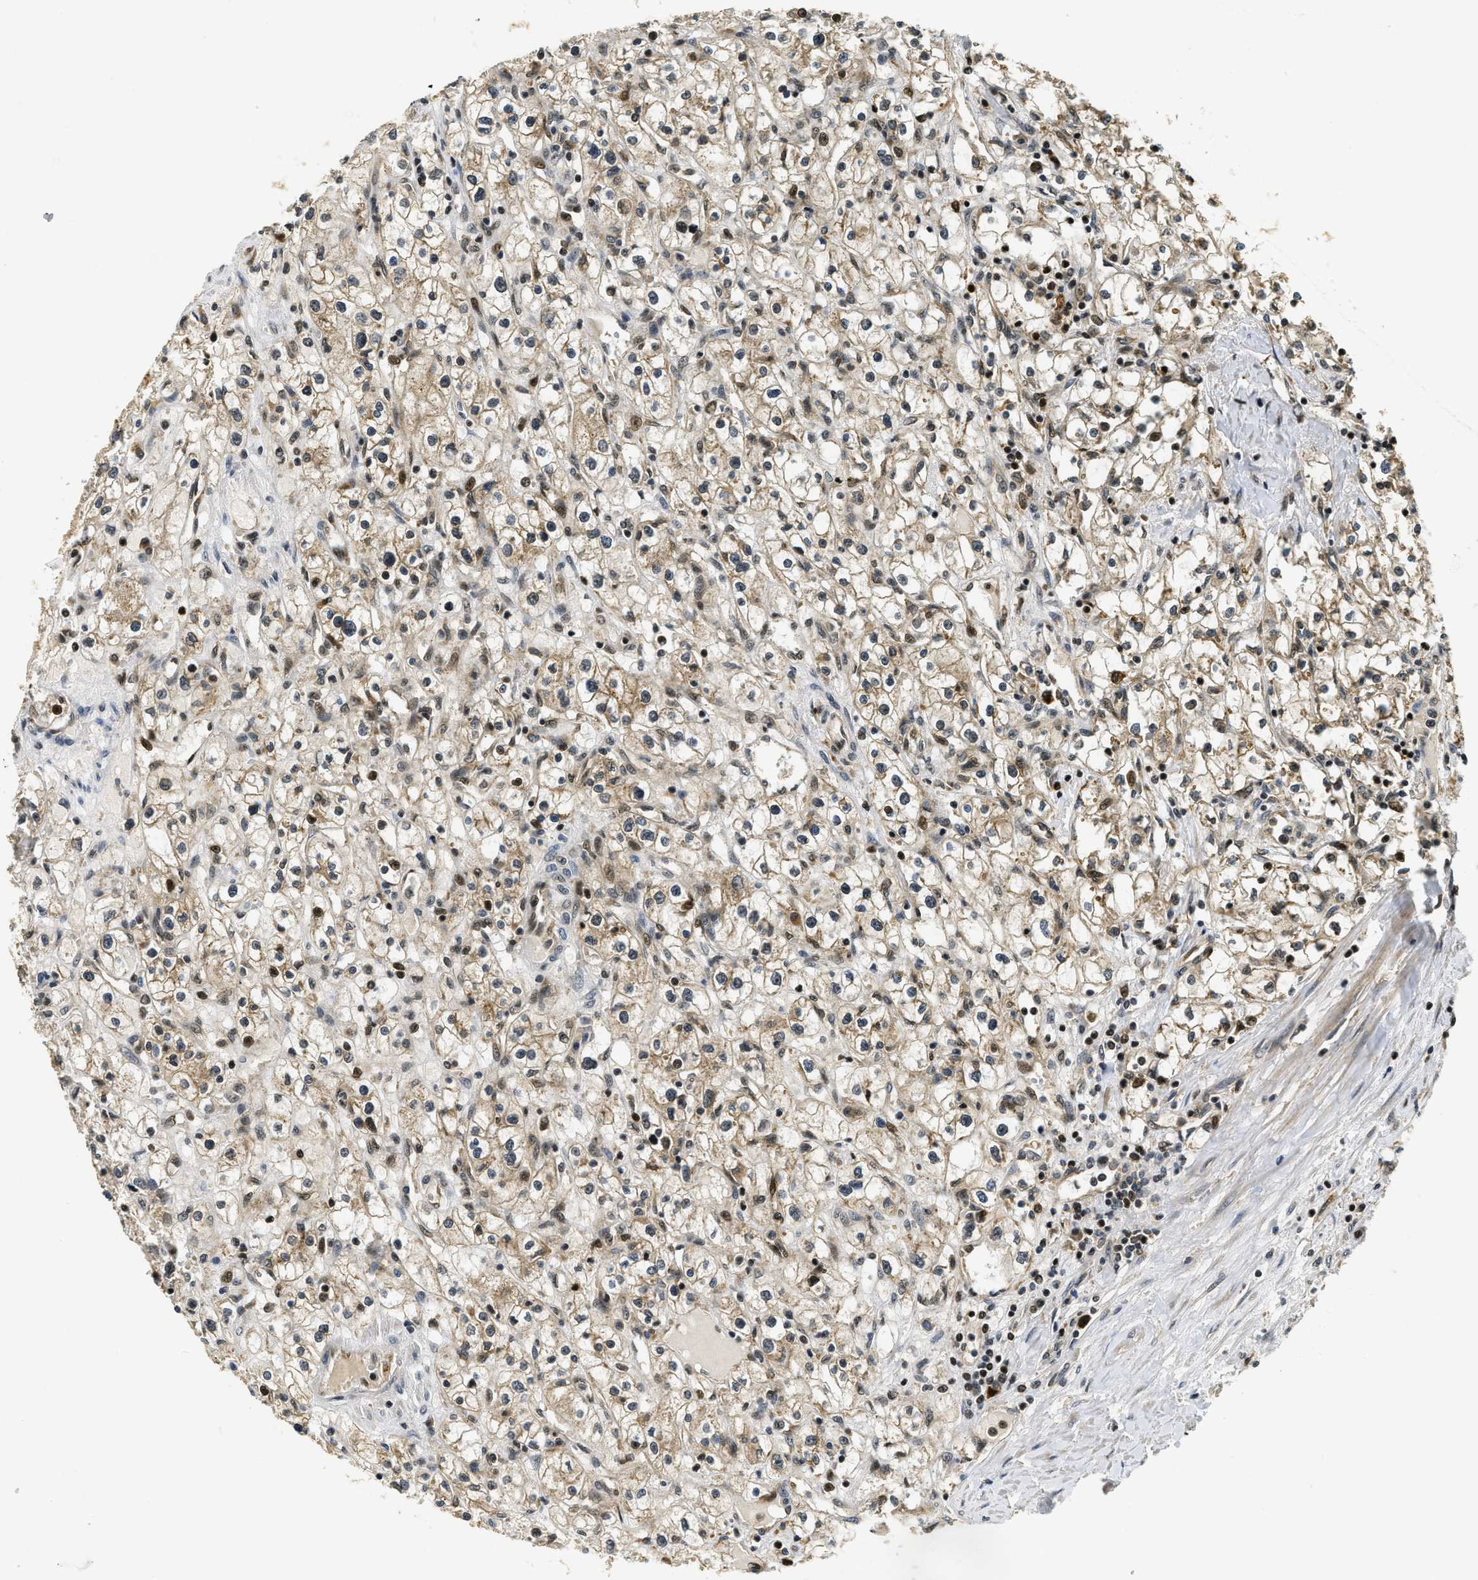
{"staining": {"intensity": "moderate", "quantity": ">75%", "location": "cytoplasmic/membranous,nuclear"}, "tissue": "renal cancer", "cell_type": "Tumor cells", "image_type": "cancer", "snomed": [{"axis": "morphology", "description": "Adenocarcinoma, NOS"}, {"axis": "topography", "description": "Kidney"}], "caption": "This is an image of IHC staining of renal adenocarcinoma, which shows moderate expression in the cytoplasmic/membranous and nuclear of tumor cells.", "gene": "ADSL", "patient": {"sex": "male", "age": 56}}